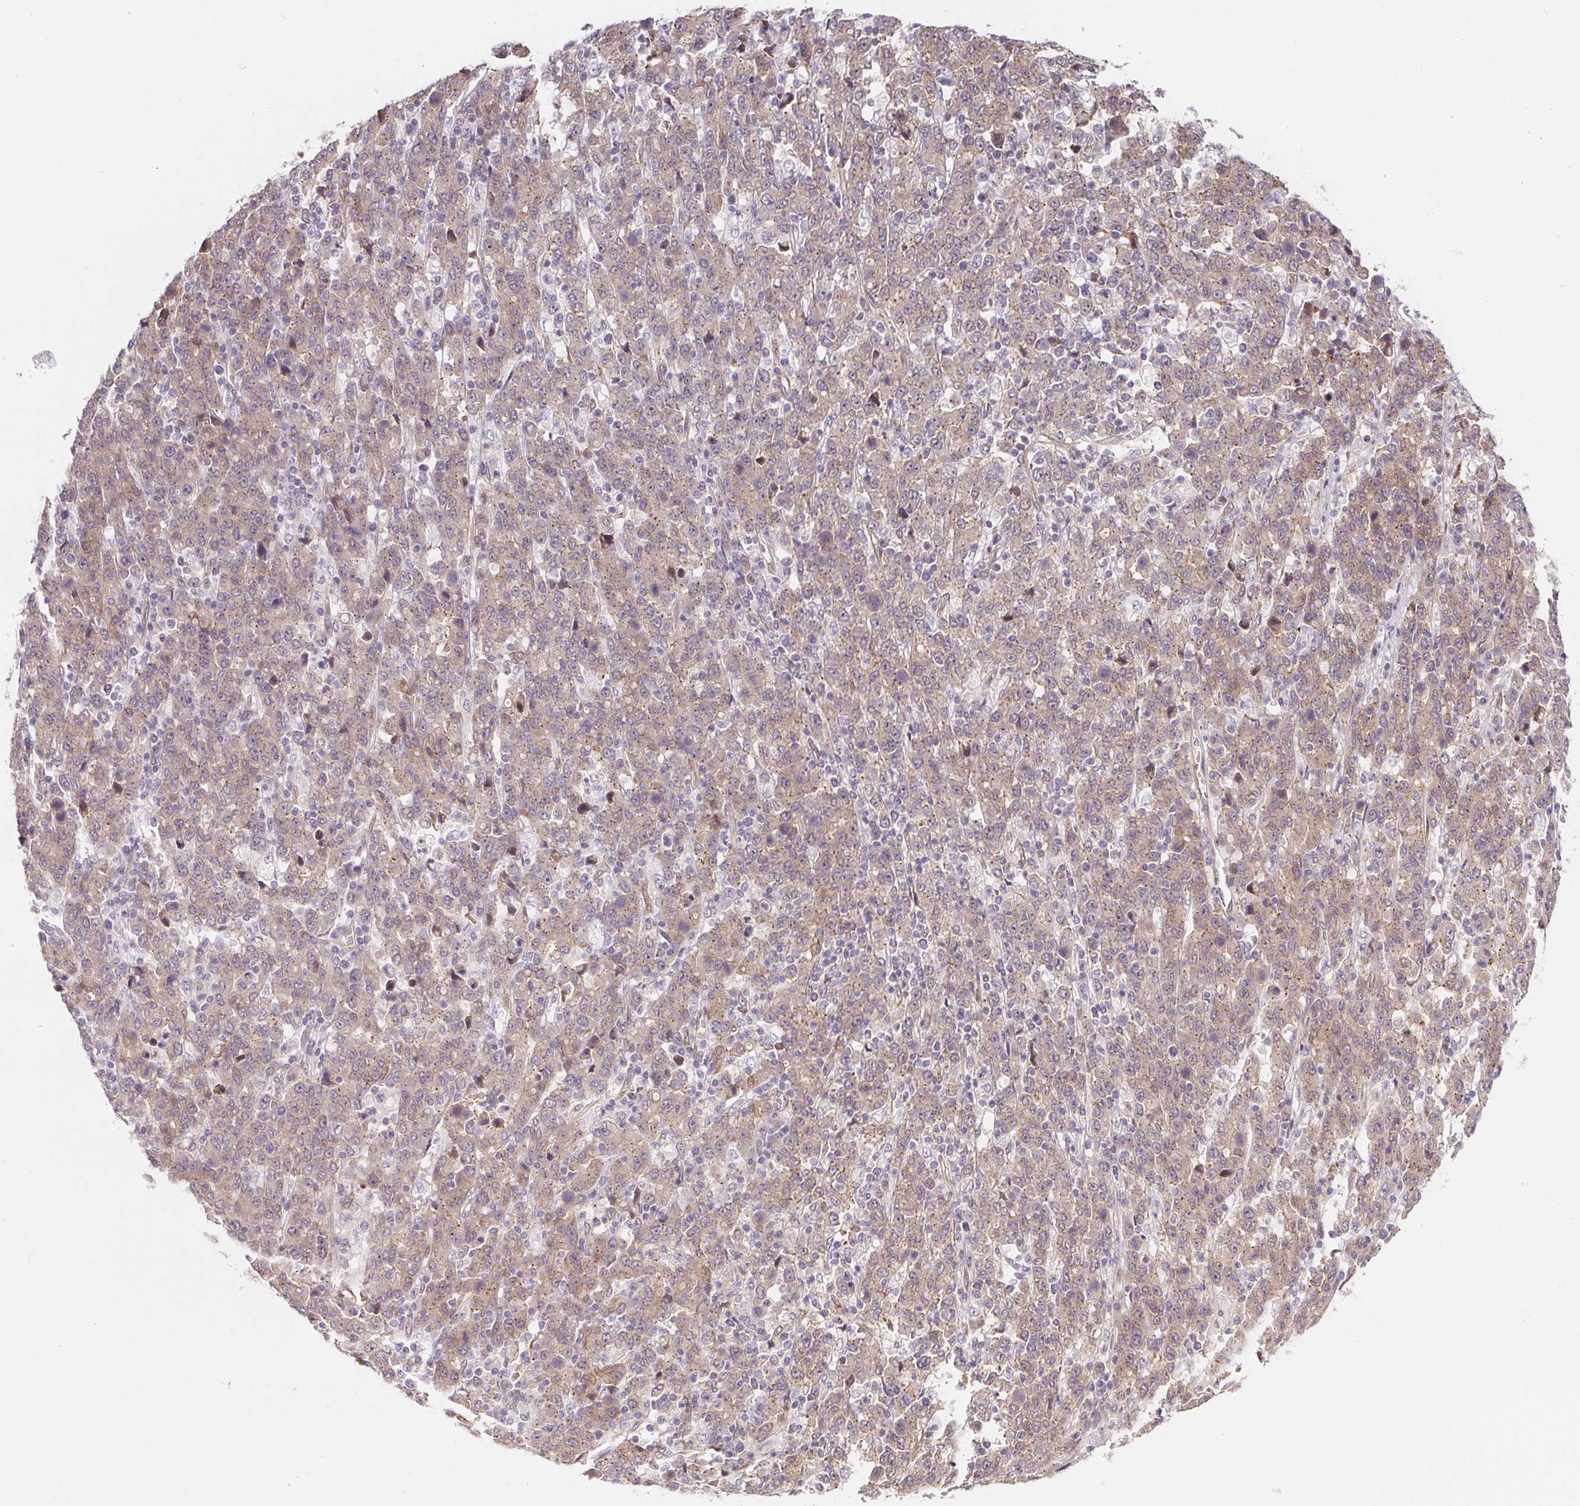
{"staining": {"intensity": "weak", "quantity": ">75%", "location": "cytoplasmic/membranous"}, "tissue": "stomach cancer", "cell_type": "Tumor cells", "image_type": "cancer", "snomed": [{"axis": "morphology", "description": "Adenocarcinoma, NOS"}, {"axis": "topography", "description": "Stomach, upper"}], "caption": "This is an image of immunohistochemistry (IHC) staining of adenocarcinoma (stomach), which shows weak staining in the cytoplasmic/membranous of tumor cells.", "gene": "LYPD5", "patient": {"sex": "male", "age": 69}}